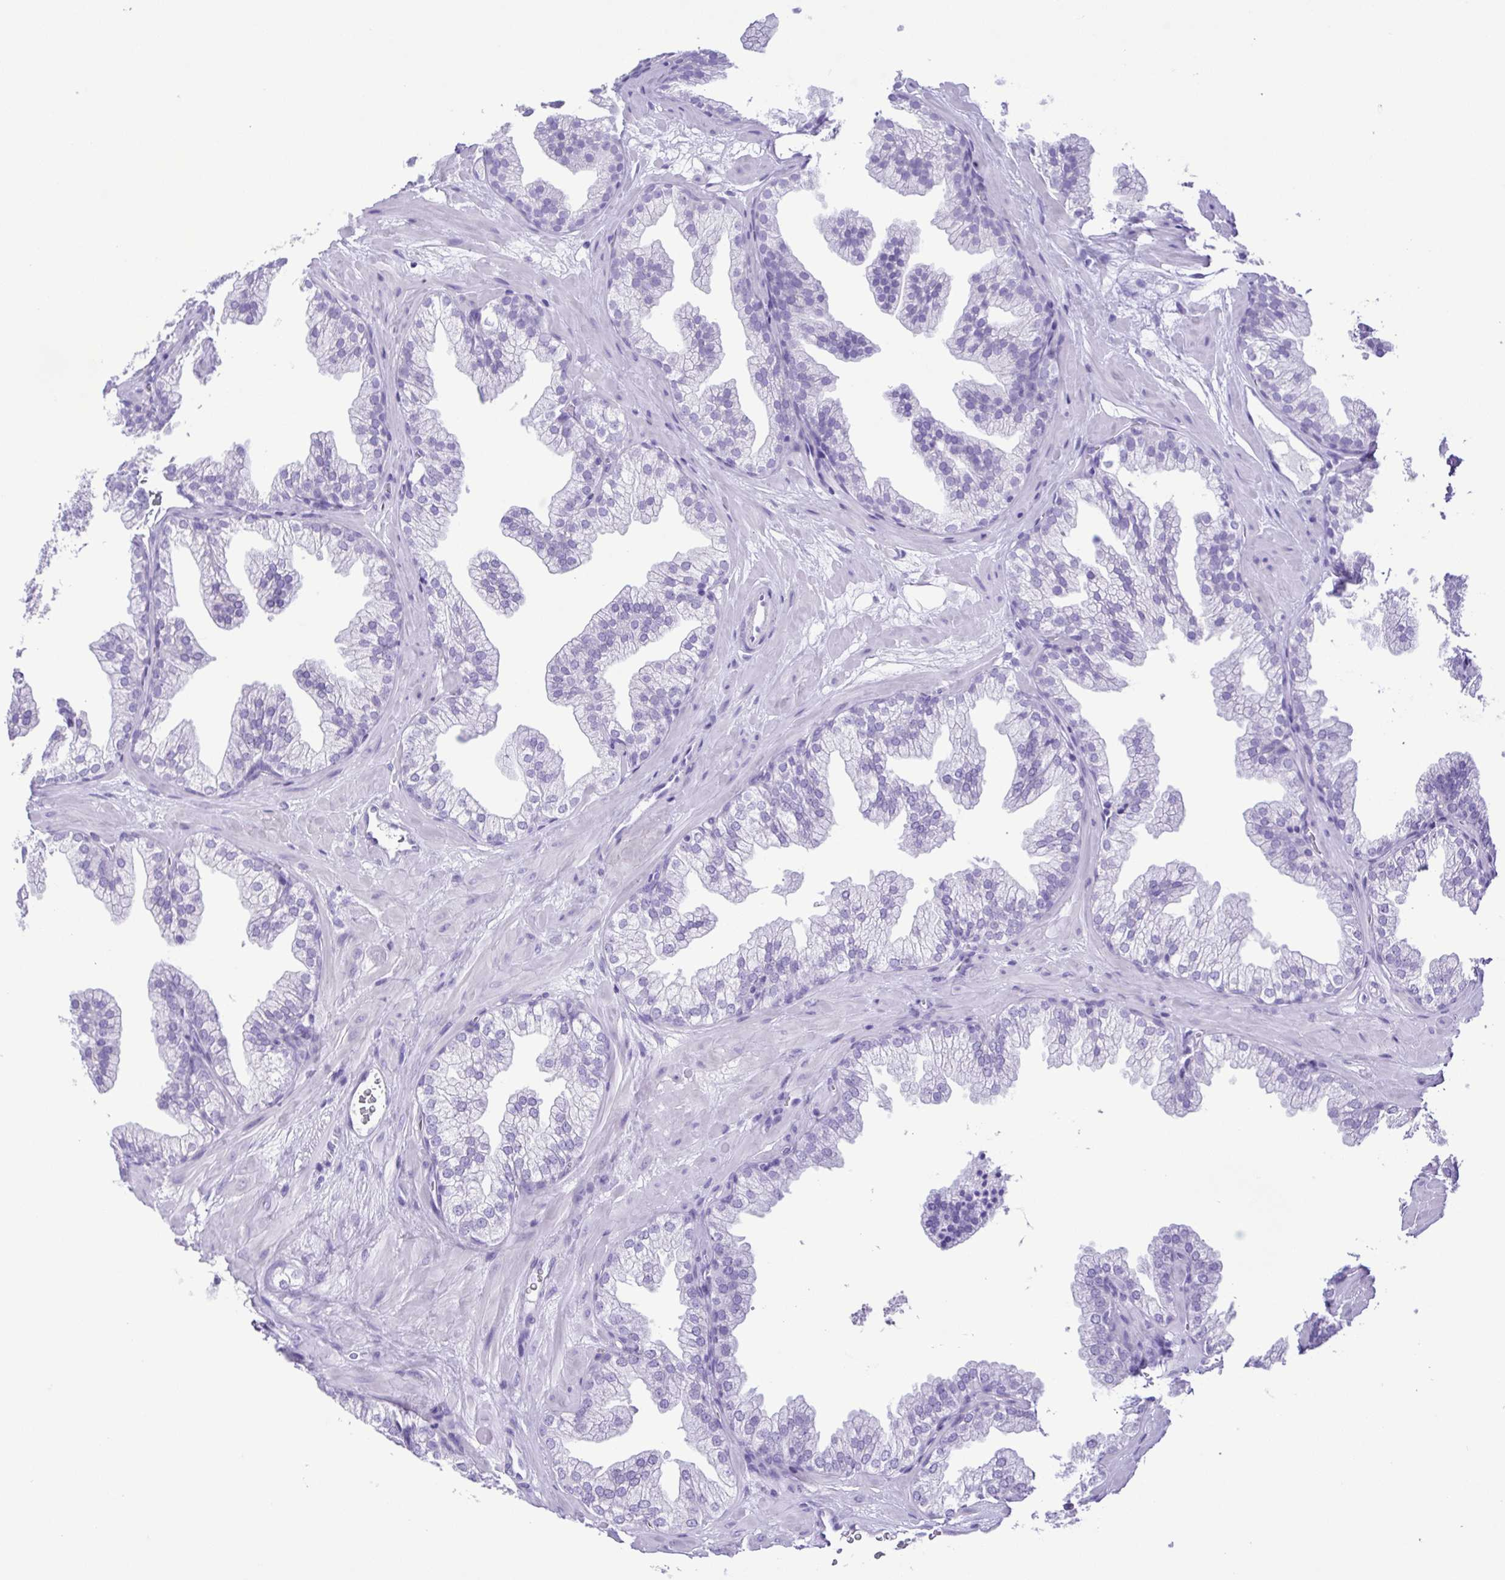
{"staining": {"intensity": "negative", "quantity": "none", "location": "none"}, "tissue": "prostate", "cell_type": "Glandular cells", "image_type": "normal", "snomed": [{"axis": "morphology", "description": "Normal tissue, NOS"}, {"axis": "topography", "description": "Prostate"}], "caption": "There is no significant expression in glandular cells of prostate. The staining was performed using DAB (3,3'-diaminobenzidine) to visualize the protein expression in brown, while the nuclei were stained in blue with hematoxylin (Magnification: 20x).", "gene": "CASP14", "patient": {"sex": "male", "age": 37}}